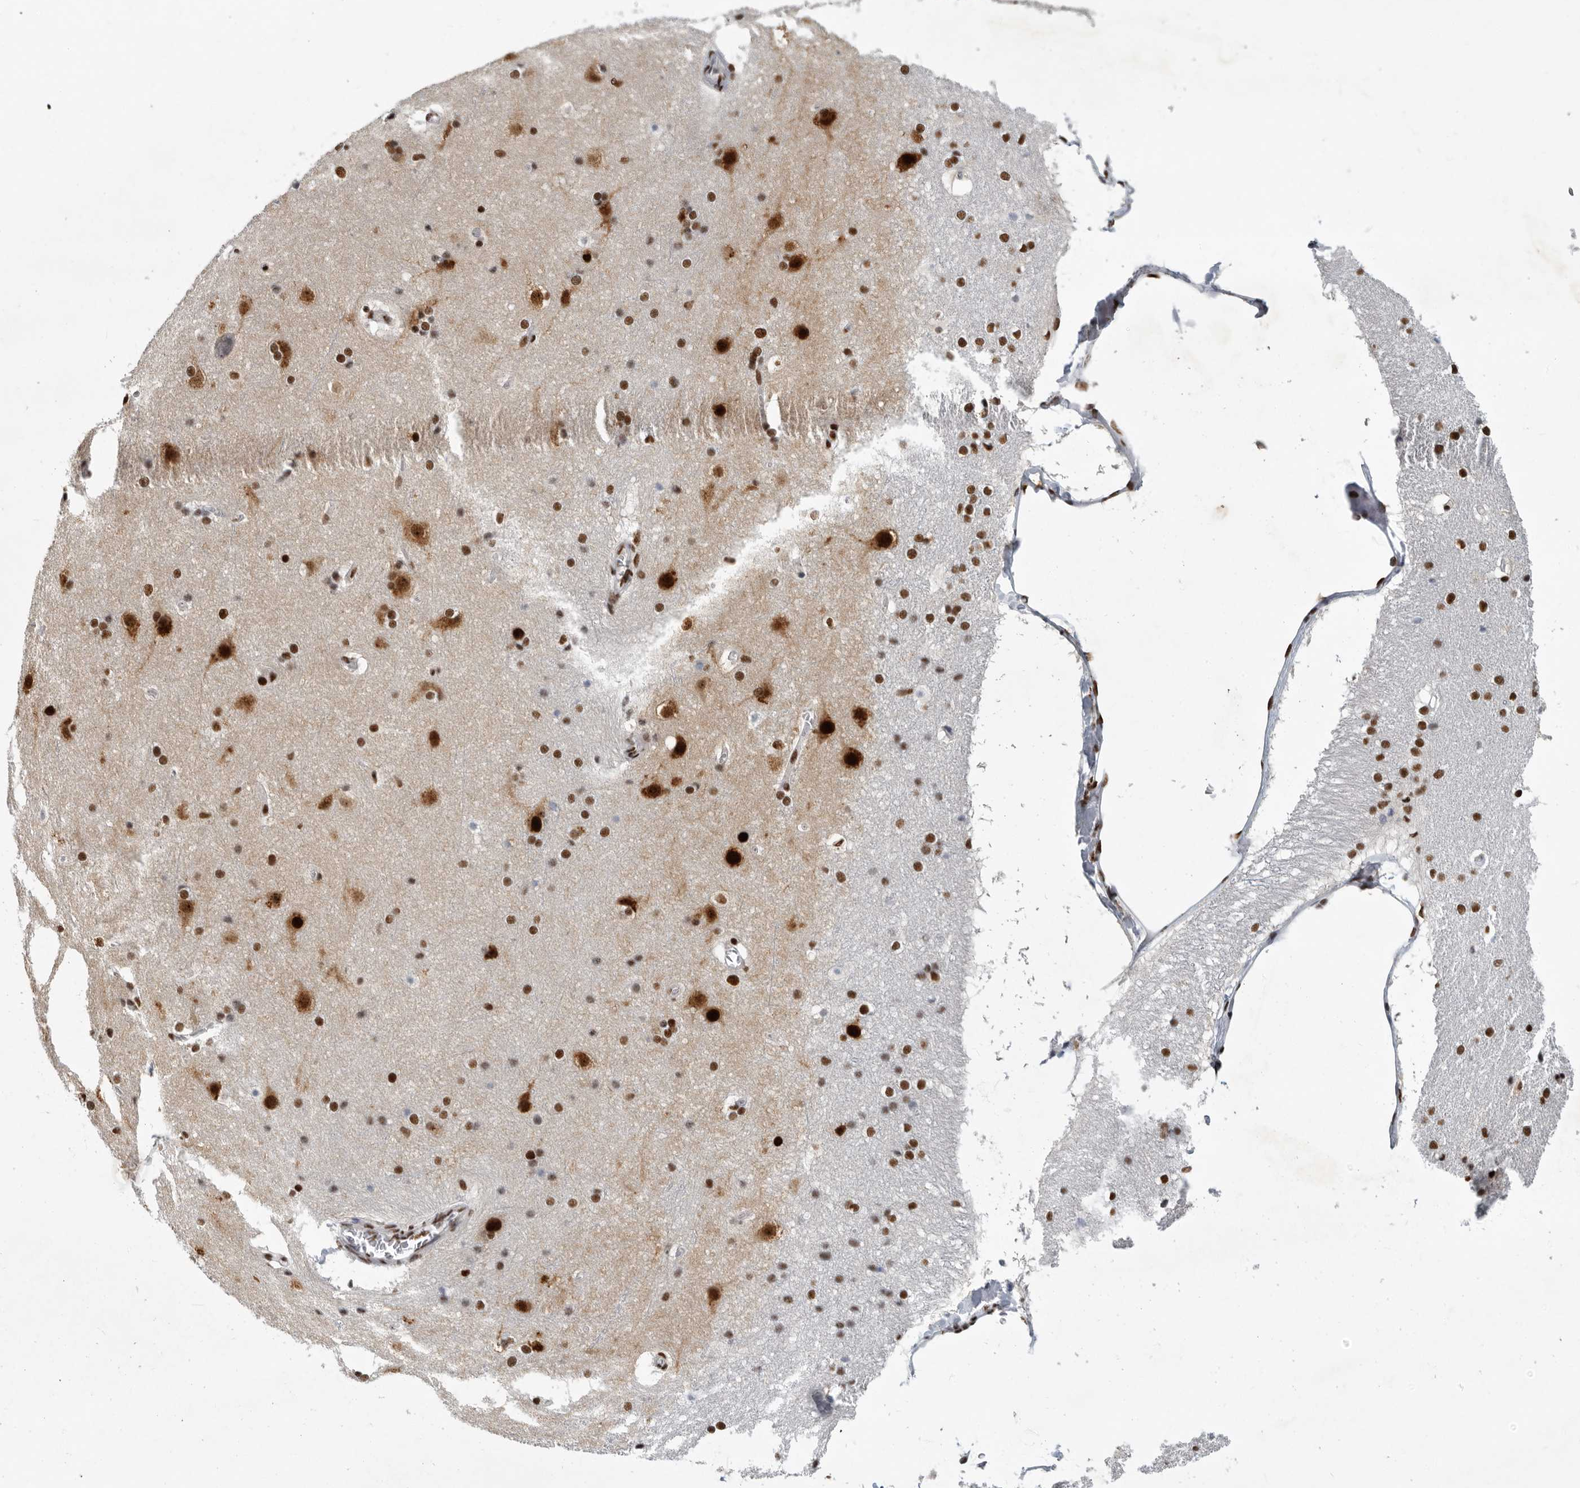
{"staining": {"intensity": "strong", "quantity": ">75%", "location": "nuclear"}, "tissue": "caudate", "cell_type": "Glial cells", "image_type": "normal", "snomed": [{"axis": "morphology", "description": "Normal tissue, NOS"}, {"axis": "topography", "description": "Lateral ventricle wall"}], "caption": "Protein positivity by immunohistochemistry (IHC) exhibits strong nuclear expression in approximately >75% of glial cells in unremarkable caudate. Nuclei are stained in blue.", "gene": "BCLAF1", "patient": {"sex": "female", "age": 19}}